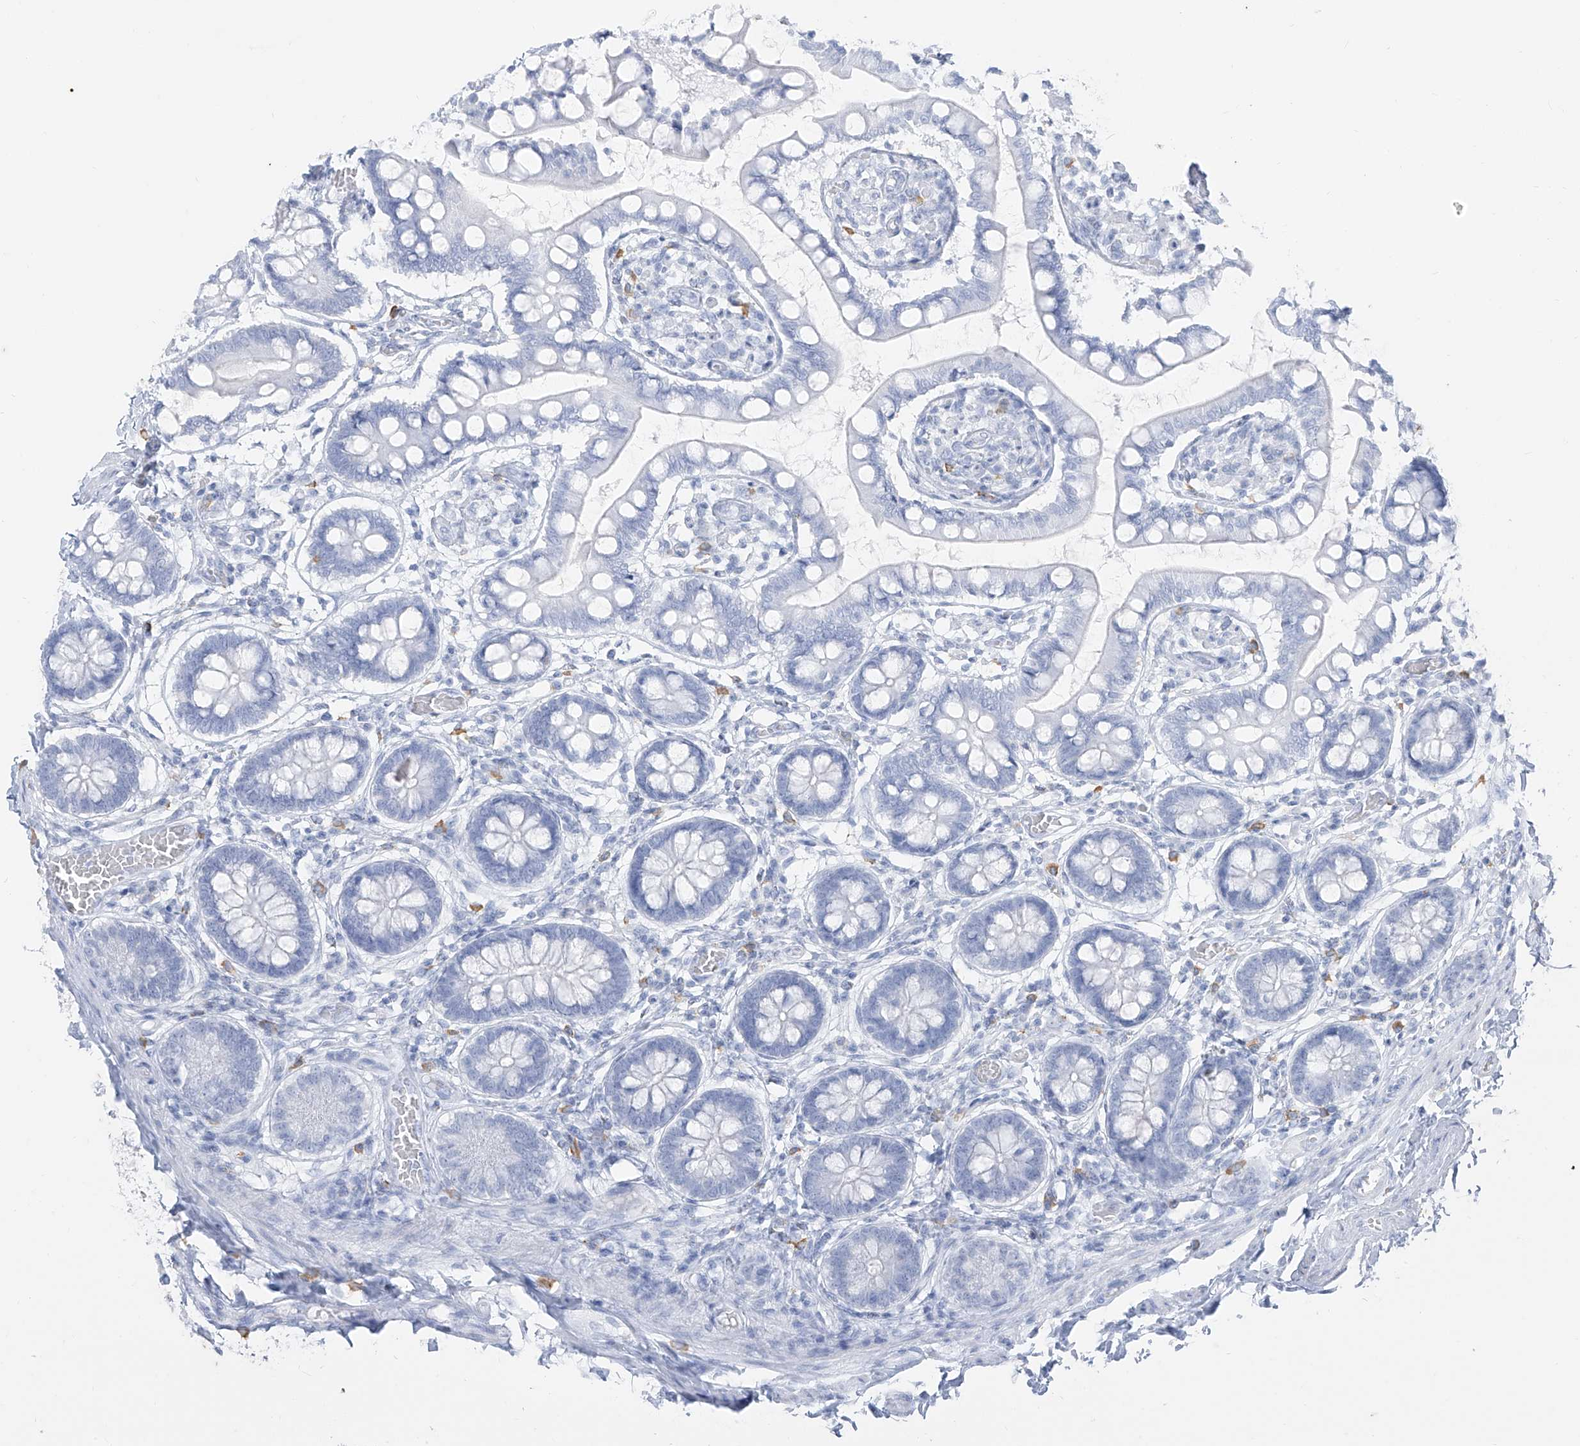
{"staining": {"intensity": "negative", "quantity": "none", "location": "none"}, "tissue": "small intestine", "cell_type": "Glandular cells", "image_type": "normal", "snomed": [{"axis": "morphology", "description": "Normal tissue, NOS"}, {"axis": "topography", "description": "Small intestine"}], "caption": "Immunohistochemistry (IHC) of normal small intestine displays no expression in glandular cells. Nuclei are stained in blue.", "gene": "CX3CR1", "patient": {"sex": "male", "age": 52}}